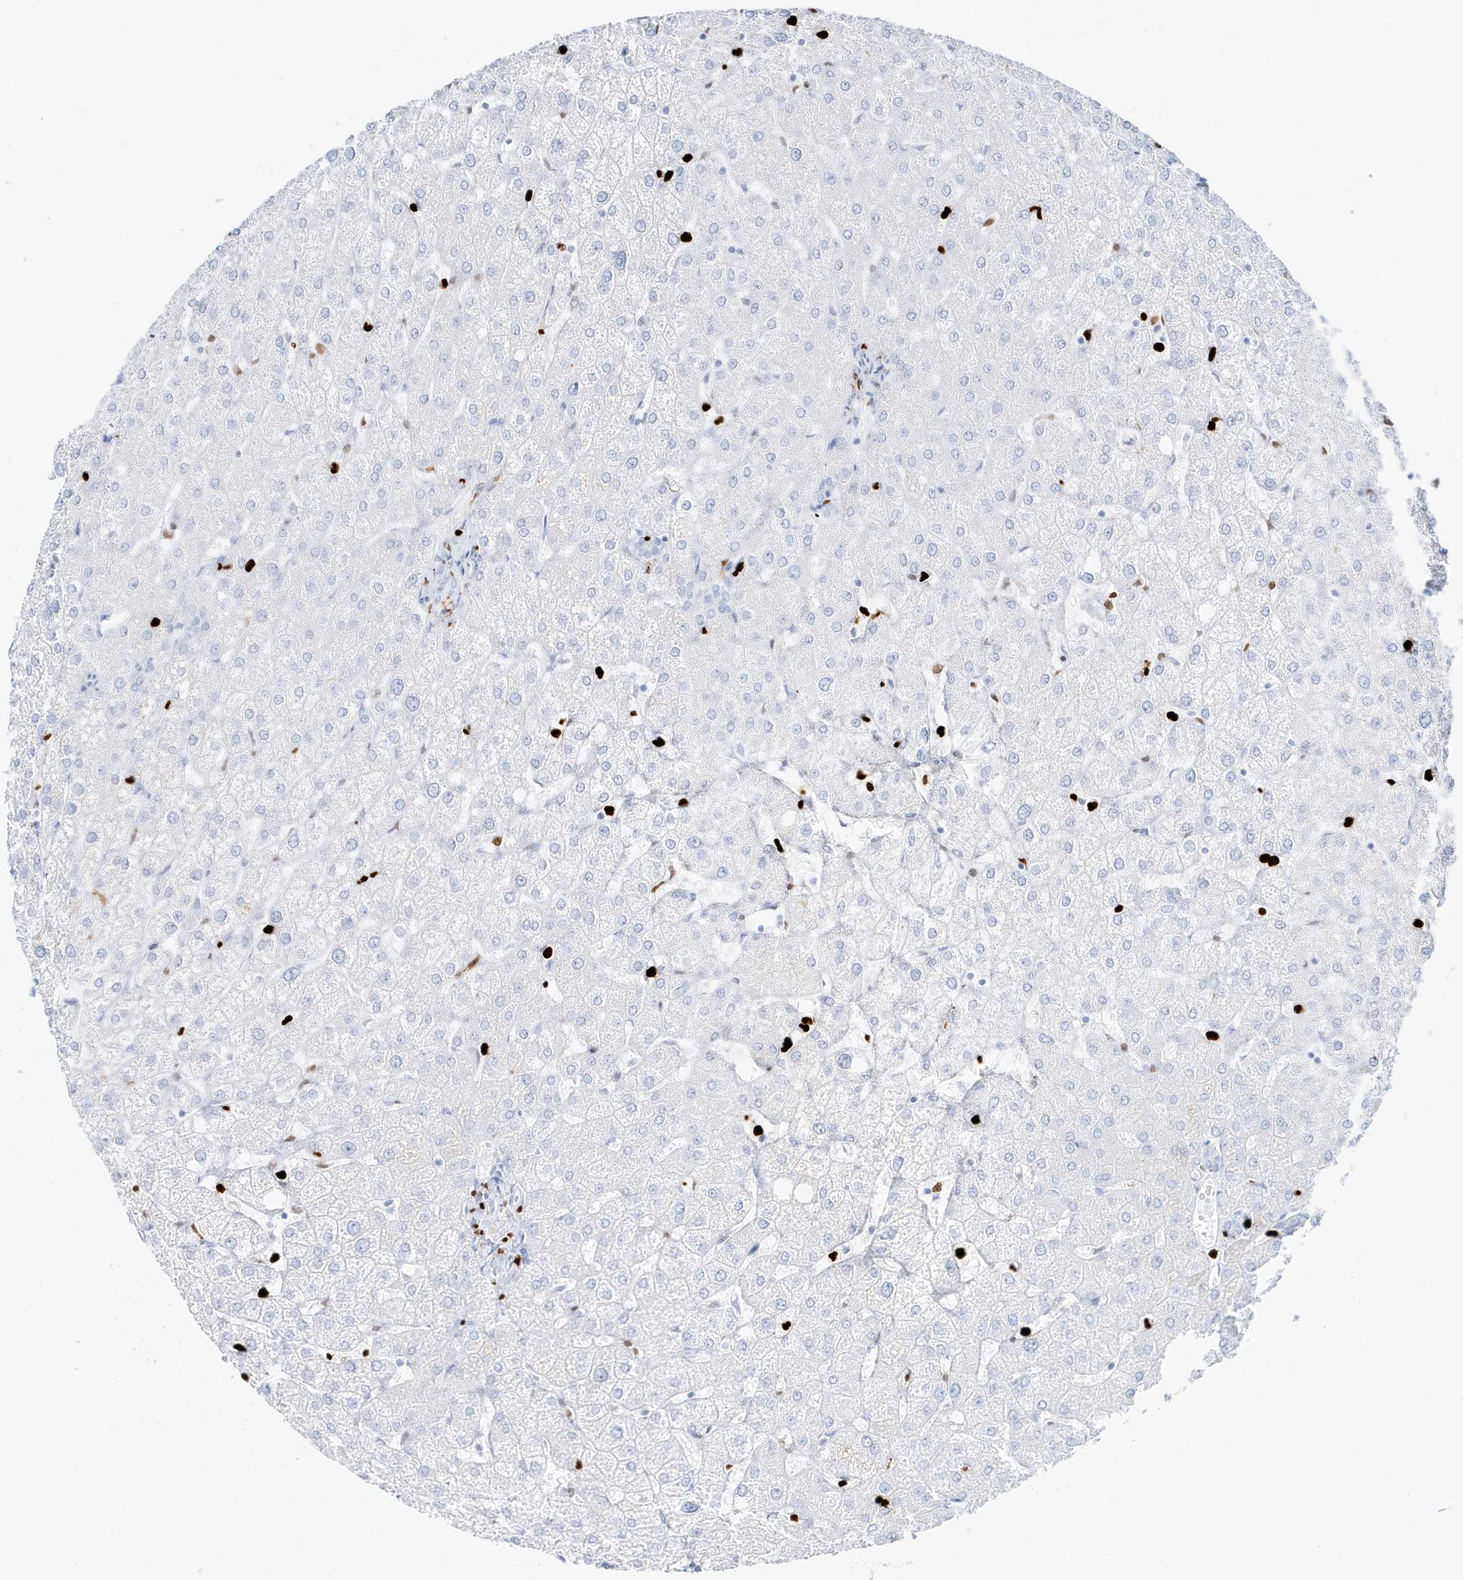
{"staining": {"intensity": "negative", "quantity": "none", "location": "none"}, "tissue": "liver", "cell_type": "Cholangiocytes", "image_type": "normal", "snomed": [{"axis": "morphology", "description": "Normal tissue, NOS"}, {"axis": "topography", "description": "Liver"}], "caption": "This is a micrograph of immunohistochemistry (IHC) staining of benign liver, which shows no expression in cholangiocytes. The staining was performed using DAB (3,3'-diaminobenzidine) to visualize the protein expression in brown, while the nuclei were stained in blue with hematoxylin (Magnification: 20x).", "gene": "MNDA", "patient": {"sex": "female", "age": 54}}